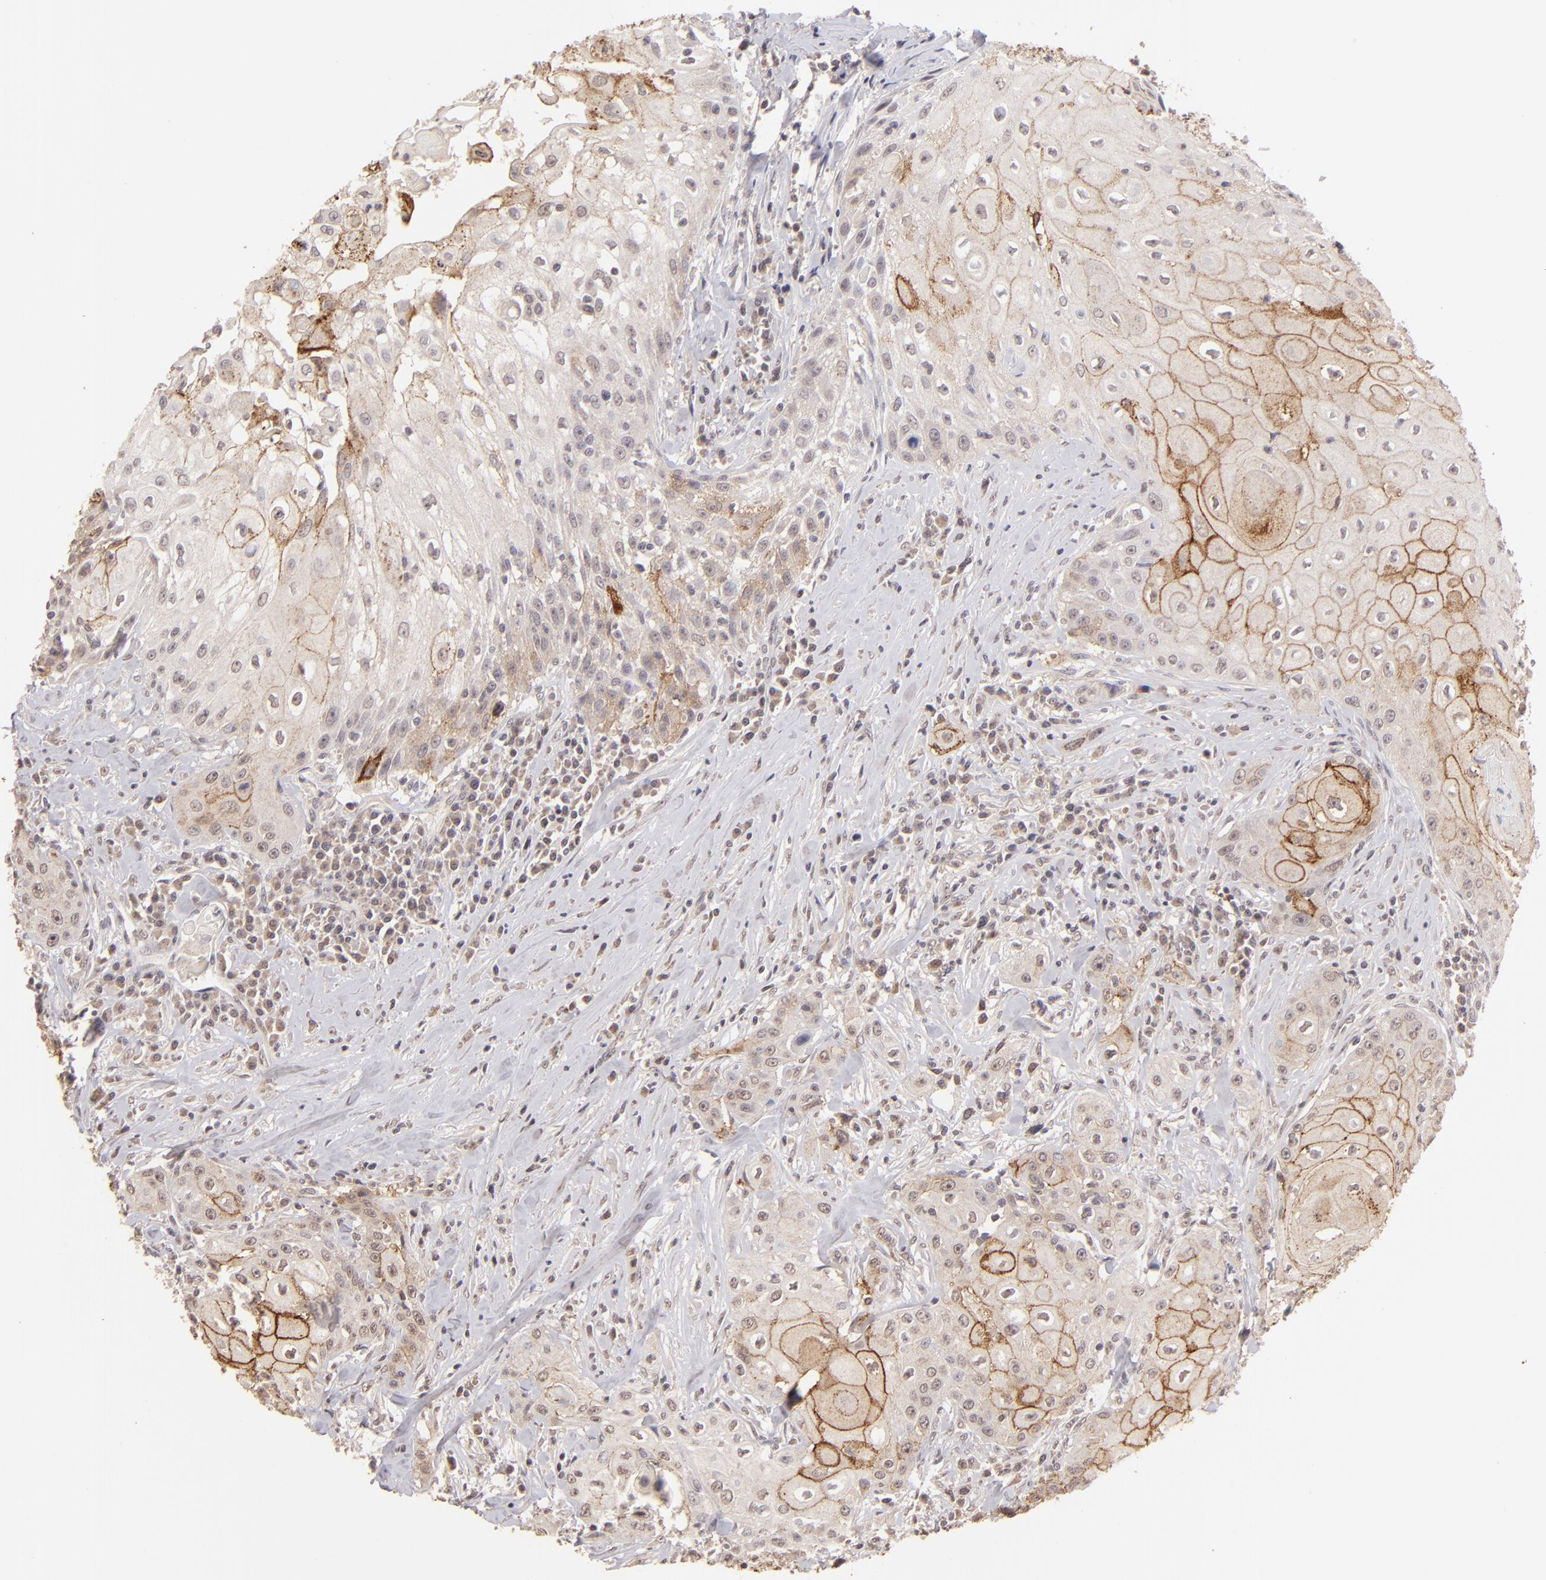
{"staining": {"intensity": "moderate", "quantity": ">75%", "location": "cytoplasmic/membranous"}, "tissue": "head and neck cancer", "cell_type": "Tumor cells", "image_type": "cancer", "snomed": [{"axis": "morphology", "description": "Squamous cell carcinoma, NOS"}, {"axis": "topography", "description": "Oral tissue"}, {"axis": "topography", "description": "Head-Neck"}], "caption": "Tumor cells display moderate cytoplasmic/membranous staining in about >75% of cells in squamous cell carcinoma (head and neck). Using DAB (3,3'-diaminobenzidine) (brown) and hematoxylin (blue) stains, captured at high magnification using brightfield microscopy.", "gene": "CLDN1", "patient": {"sex": "female", "age": 82}}